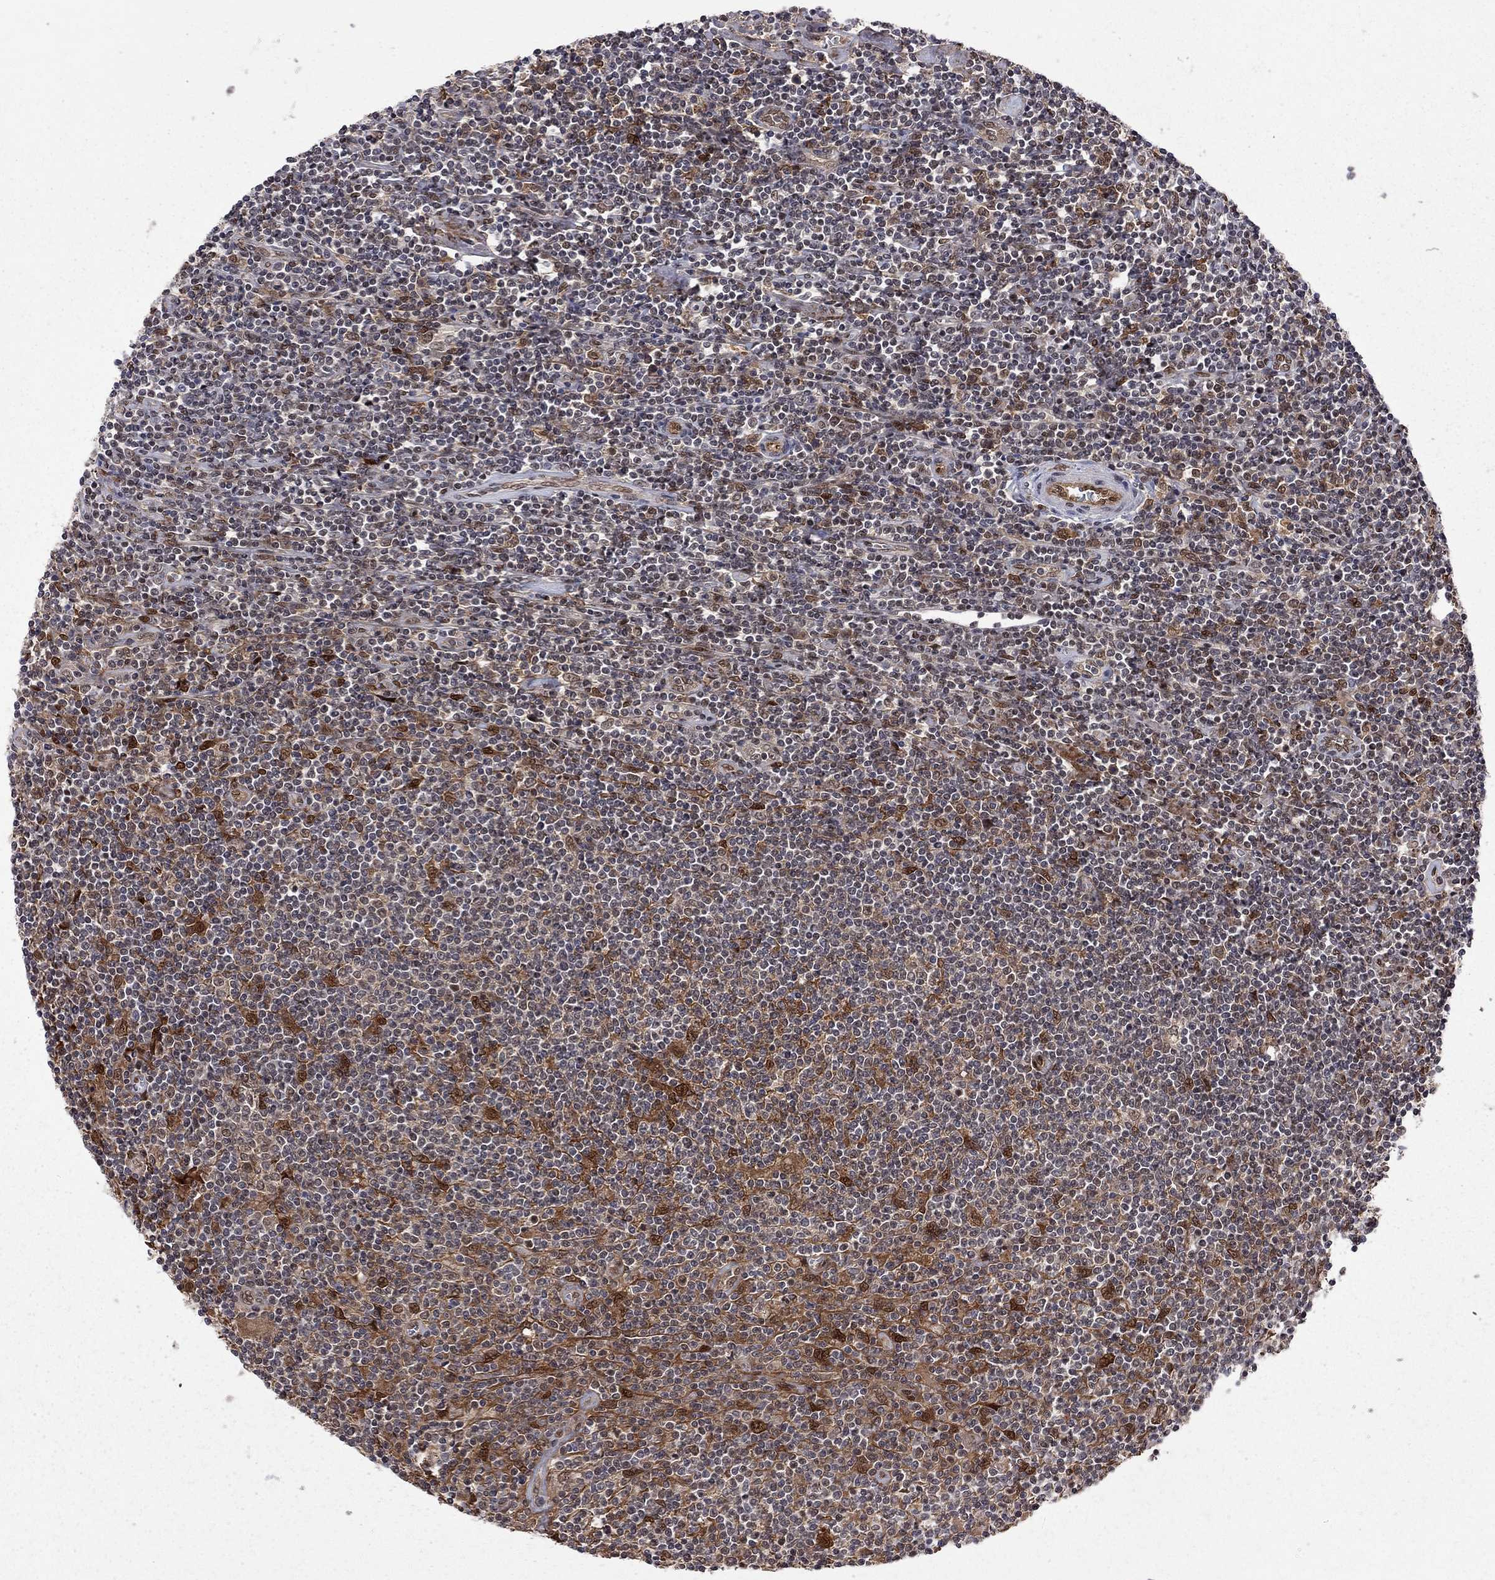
{"staining": {"intensity": "negative", "quantity": "none", "location": "none"}, "tissue": "lymphoma", "cell_type": "Tumor cells", "image_type": "cancer", "snomed": [{"axis": "morphology", "description": "Hodgkin's disease, NOS"}, {"axis": "topography", "description": "Lymph node"}], "caption": "DAB (3,3'-diaminobenzidine) immunohistochemical staining of lymphoma exhibits no significant staining in tumor cells.", "gene": "SAP30L", "patient": {"sex": "male", "age": 40}}